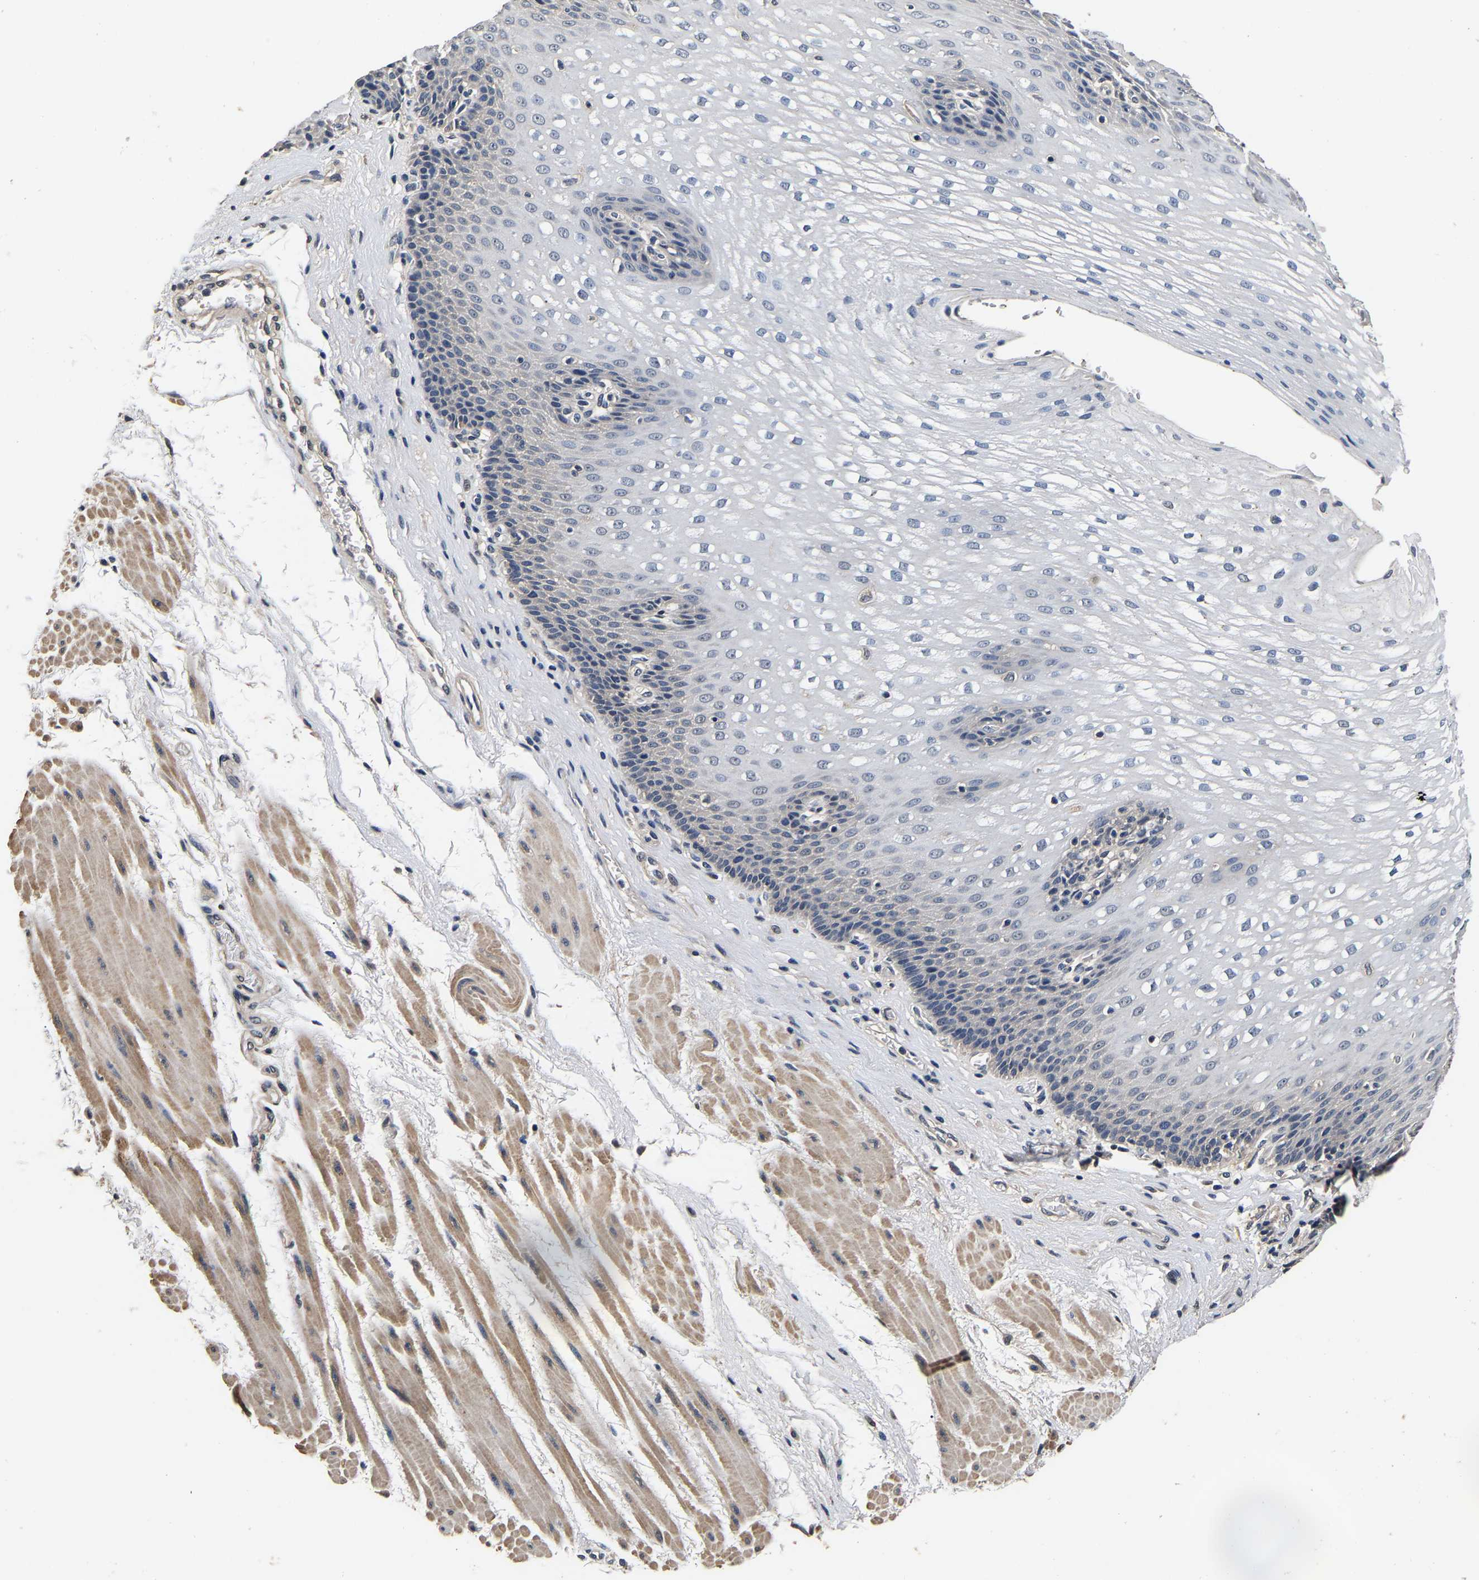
{"staining": {"intensity": "negative", "quantity": "none", "location": "none"}, "tissue": "esophagus", "cell_type": "Squamous epithelial cells", "image_type": "normal", "snomed": [{"axis": "morphology", "description": "Normal tissue, NOS"}, {"axis": "topography", "description": "Esophagus"}], "caption": "This is an immunohistochemistry (IHC) histopathology image of unremarkable human esophagus. There is no staining in squamous epithelial cells.", "gene": "RUVBL1", "patient": {"sex": "male", "age": 48}}